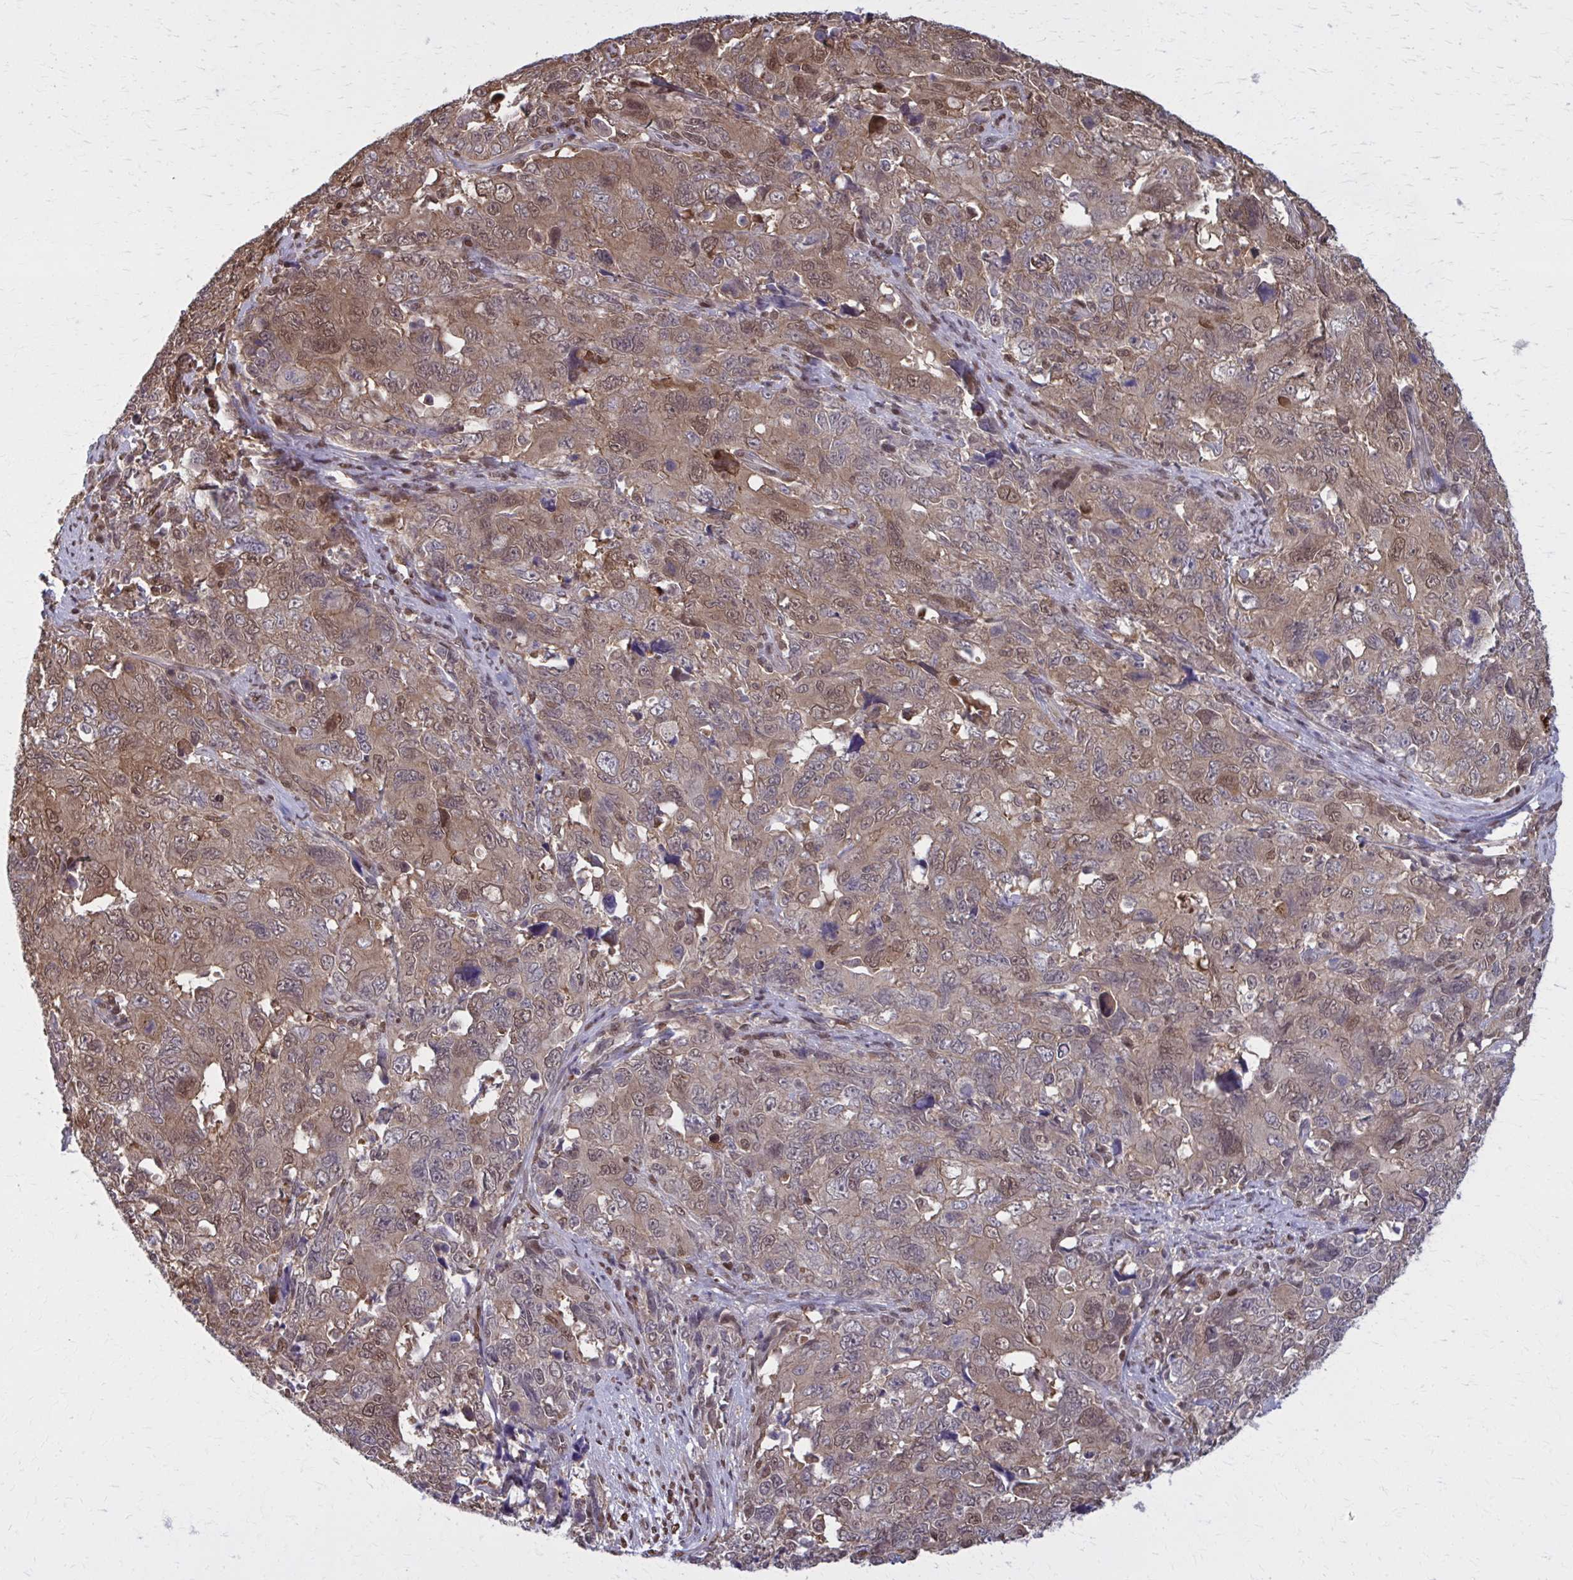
{"staining": {"intensity": "moderate", "quantity": "25%-75%", "location": "cytoplasmic/membranous,nuclear"}, "tissue": "cervical cancer", "cell_type": "Tumor cells", "image_type": "cancer", "snomed": [{"axis": "morphology", "description": "Adenocarcinoma, NOS"}, {"axis": "topography", "description": "Cervix"}], "caption": "Immunohistochemistry (IHC) histopathology image of neoplastic tissue: adenocarcinoma (cervical) stained using IHC exhibits medium levels of moderate protein expression localized specifically in the cytoplasmic/membranous and nuclear of tumor cells, appearing as a cytoplasmic/membranous and nuclear brown color.", "gene": "MDH1", "patient": {"sex": "female", "age": 63}}